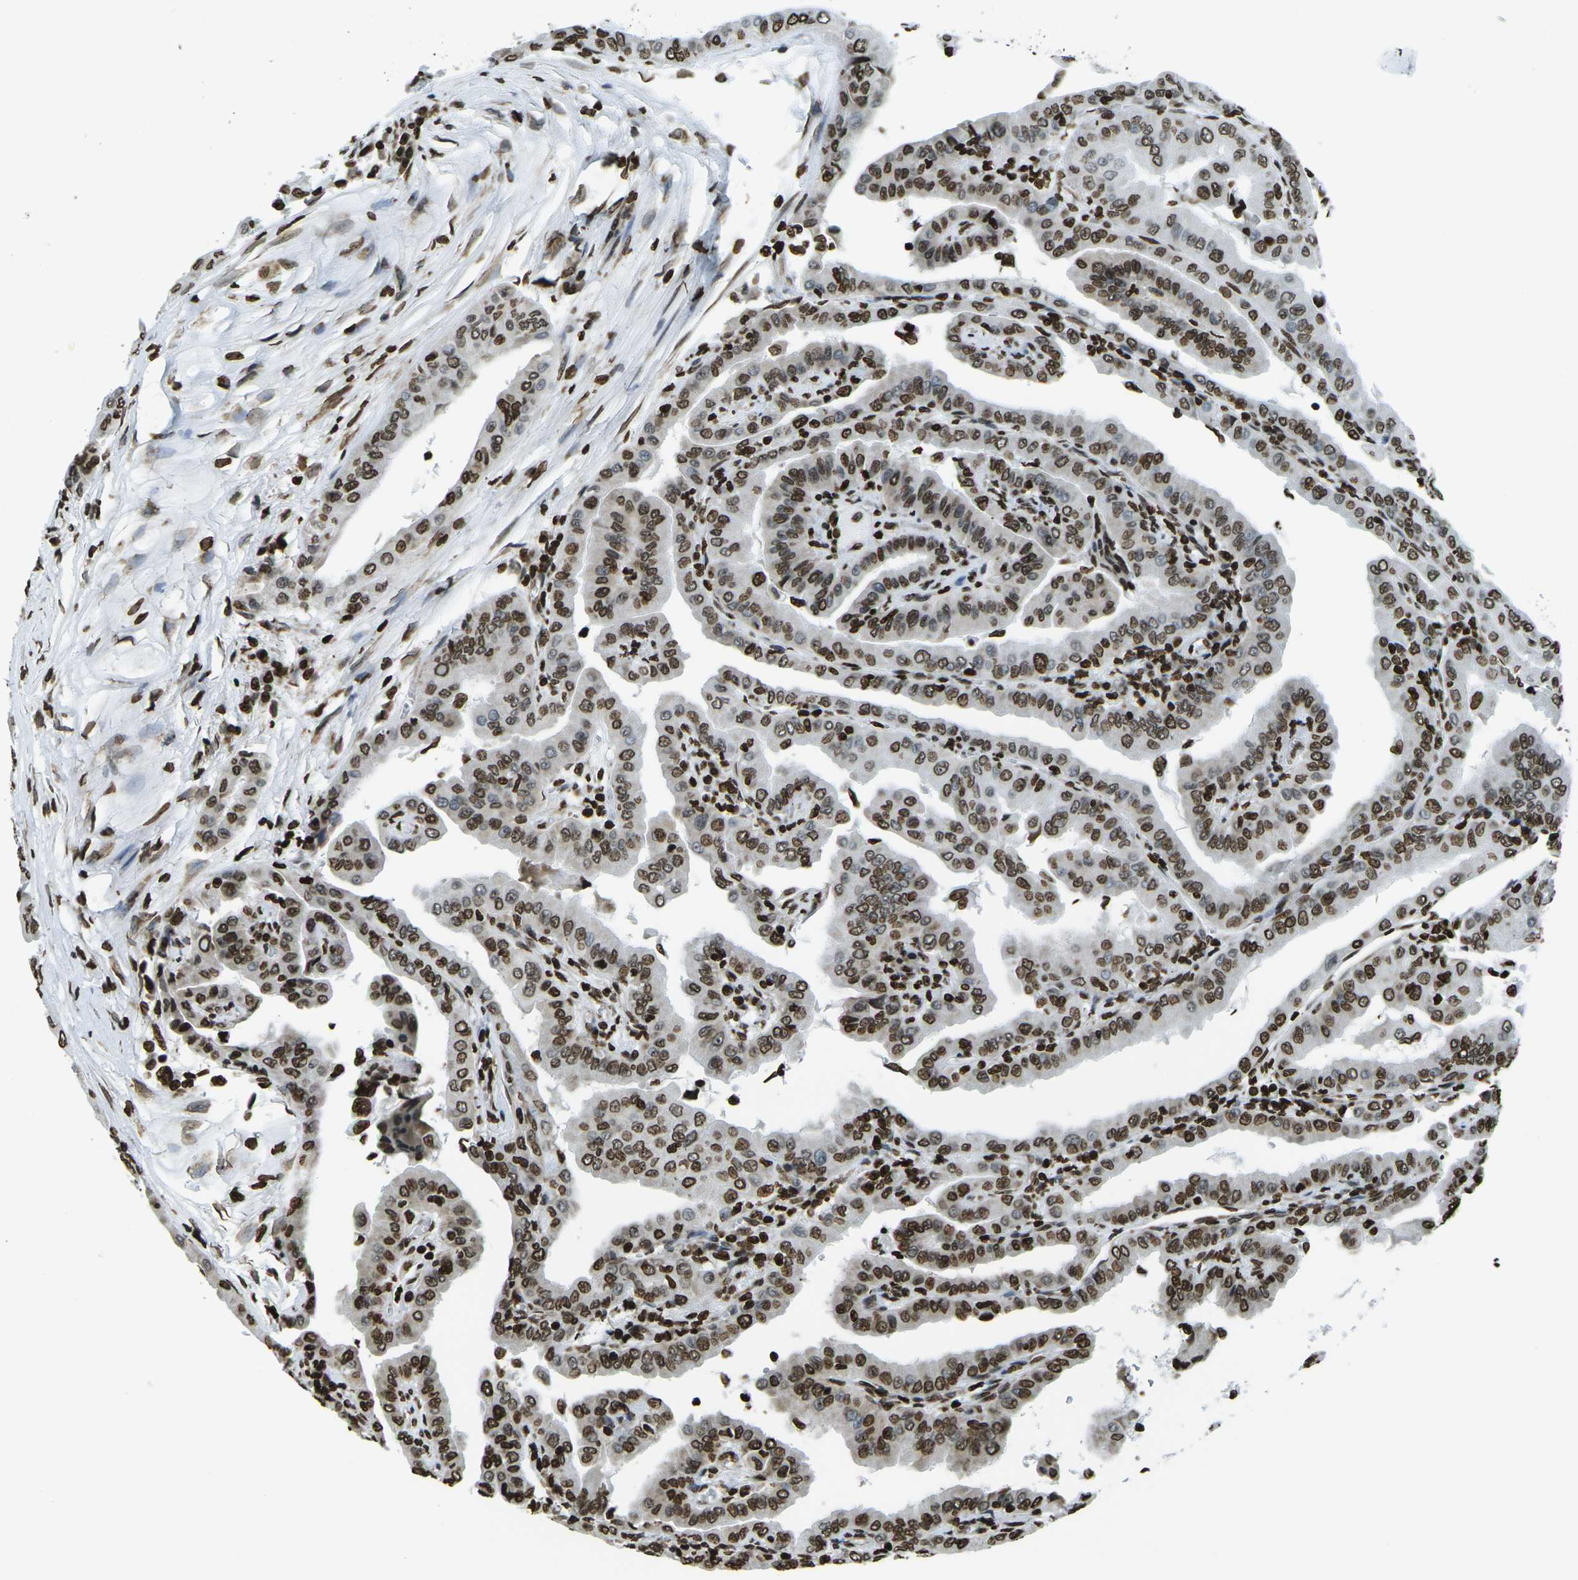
{"staining": {"intensity": "strong", "quantity": ">75%", "location": "nuclear"}, "tissue": "thyroid cancer", "cell_type": "Tumor cells", "image_type": "cancer", "snomed": [{"axis": "morphology", "description": "Papillary adenocarcinoma, NOS"}, {"axis": "topography", "description": "Thyroid gland"}], "caption": "Human thyroid cancer (papillary adenocarcinoma) stained with a brown dye reveals strong nuclear positive staining in approximately >75% of tumor cells.", "gene": "H1-2", "patient": {"sex": "male", "age": 33}}